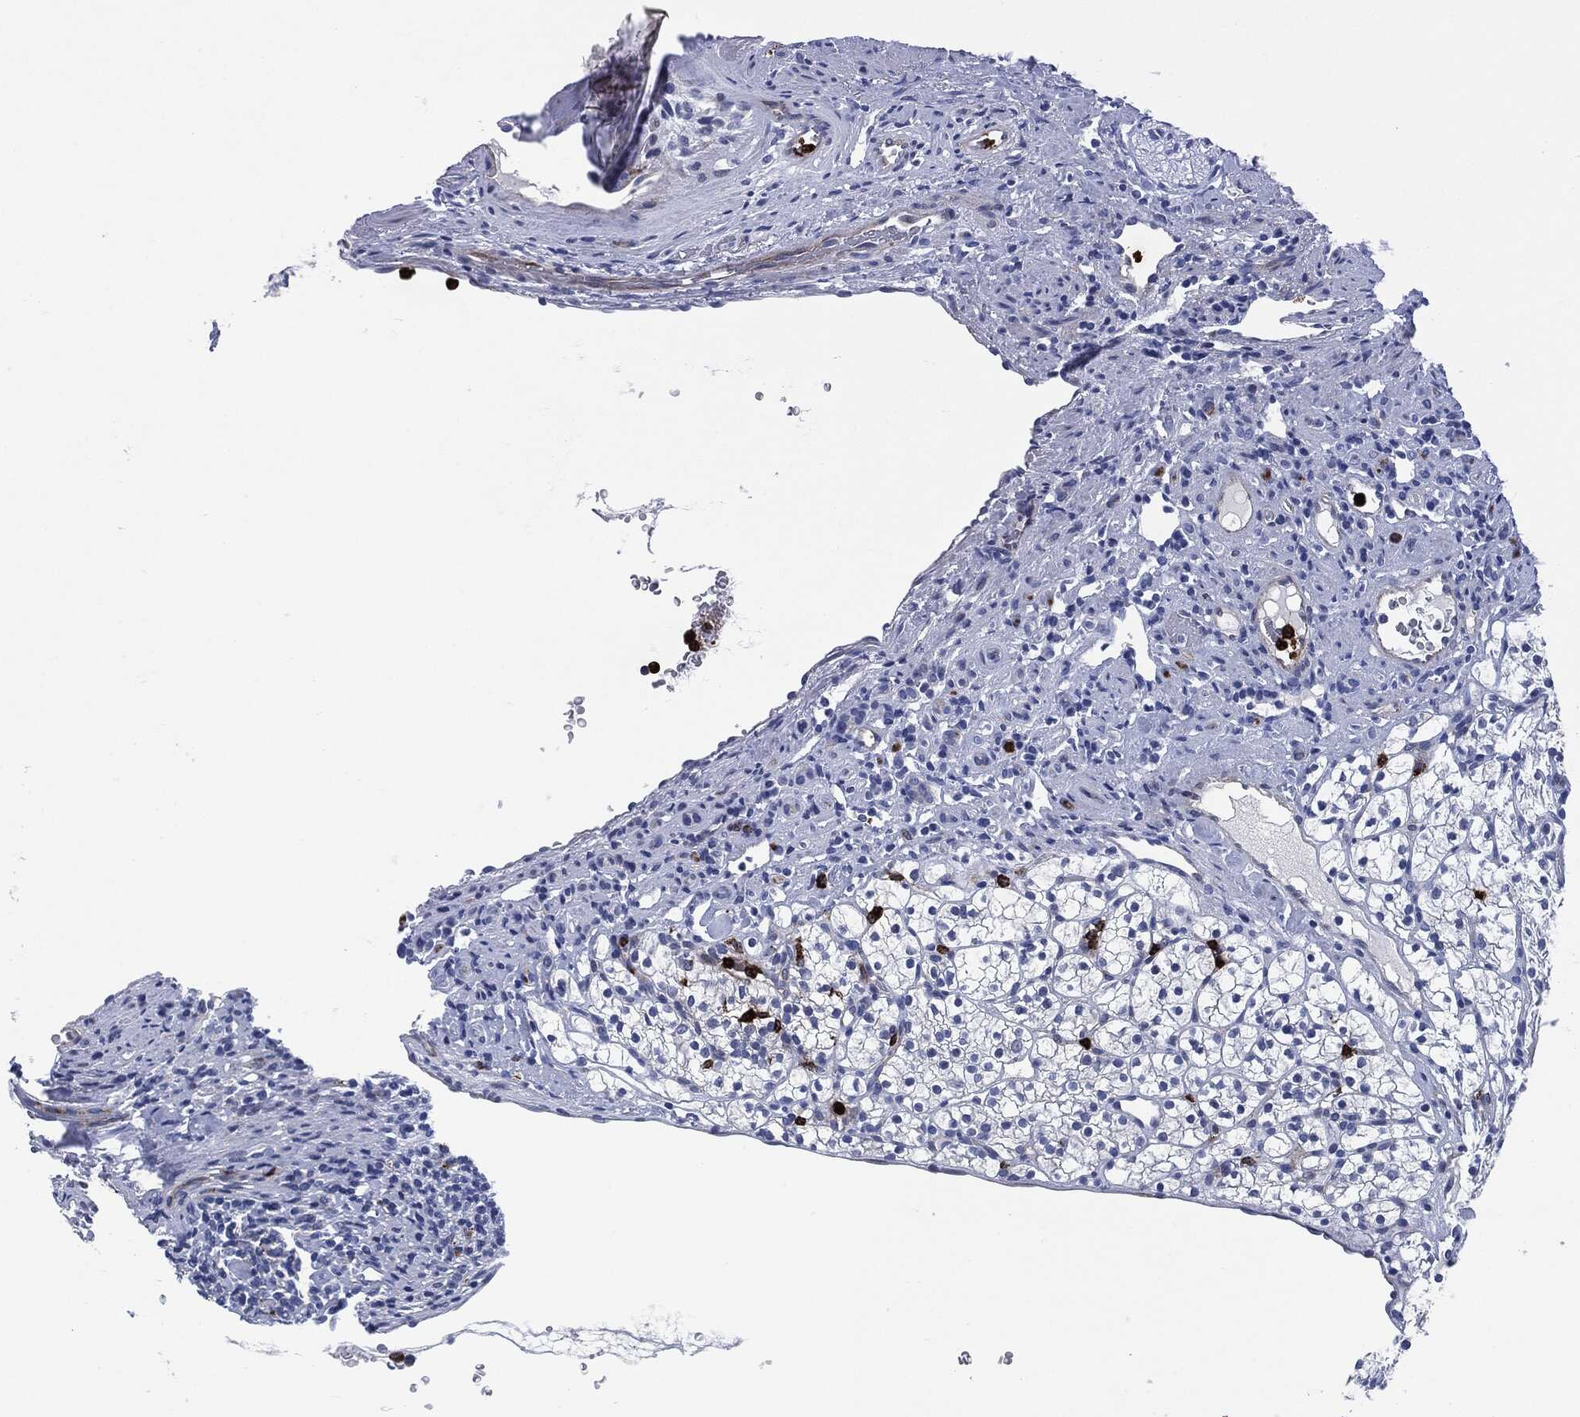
{"staining": {"intensity": "negative", "quantity": "none", "location": "none"}, "tissue": "renal cancer", "cell_type": "Tumor cells", "image_type": "cancer", "snomed": [{"axis": "morphology", "description": "Adenocarcinoma, NOS"}, {"axis": "topography", "description": "Kidney"}], "caption": "DAB (3,3'-diaminobenzidine) immunohistochemical staining of human renal cancer (adenocarcinoma) displays no significant positivity in tumor cells. The staining was performed using DAB (3,3'-diaminobenzidine) to visualize the protein expression in brown, while the nuclei were stained in blue with hematoxylin (Magnification: 20x).", "gene": "MPO", "patient": {"sex": "female", "age": 89}}